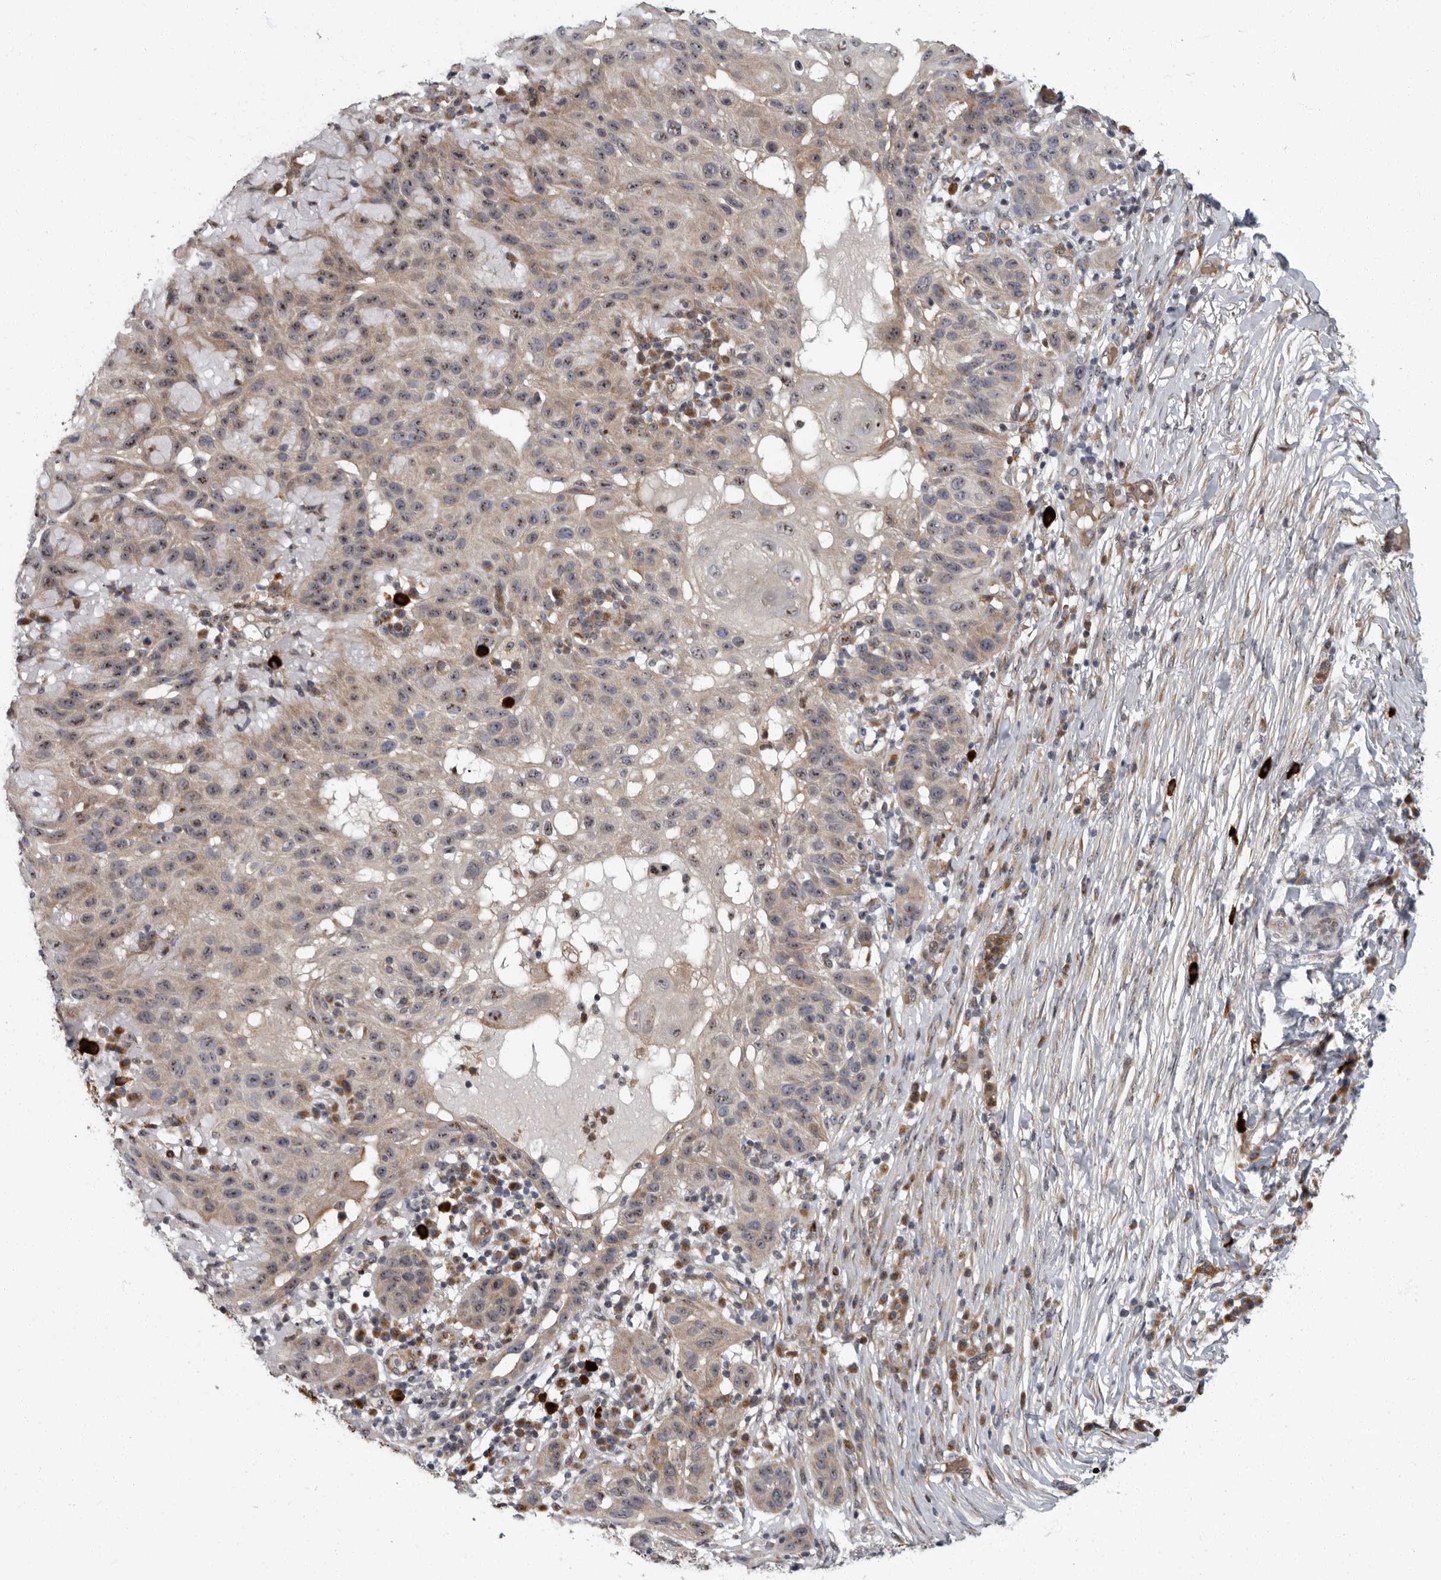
{"staining": {"intensity": "moderate", "quantity": "25%-75%", "location": "cytoplasmic/membranous,nuclear"}, "tissue": "skin cancer", "cell_type": "Tumor cells", "image_type": "cancer", "snomed": [{"axis": "morphology", "description": "Normal tissue, NOS"}, {"axis": "morphology", "description": "Squamous cell carcinoma, NOS"}, {"axis": "topography", "description": "Skin"}], "caption": "Immunohistochemical staining of squamous cell carcinoma (skin) demonstrates medium levels of moderate cytoplasmic/membranous and nuclear protein expression in about 25%-75% of tumor cells.", "gene": "PDCD11", "patient": {"sex": "female", "age": 96}}